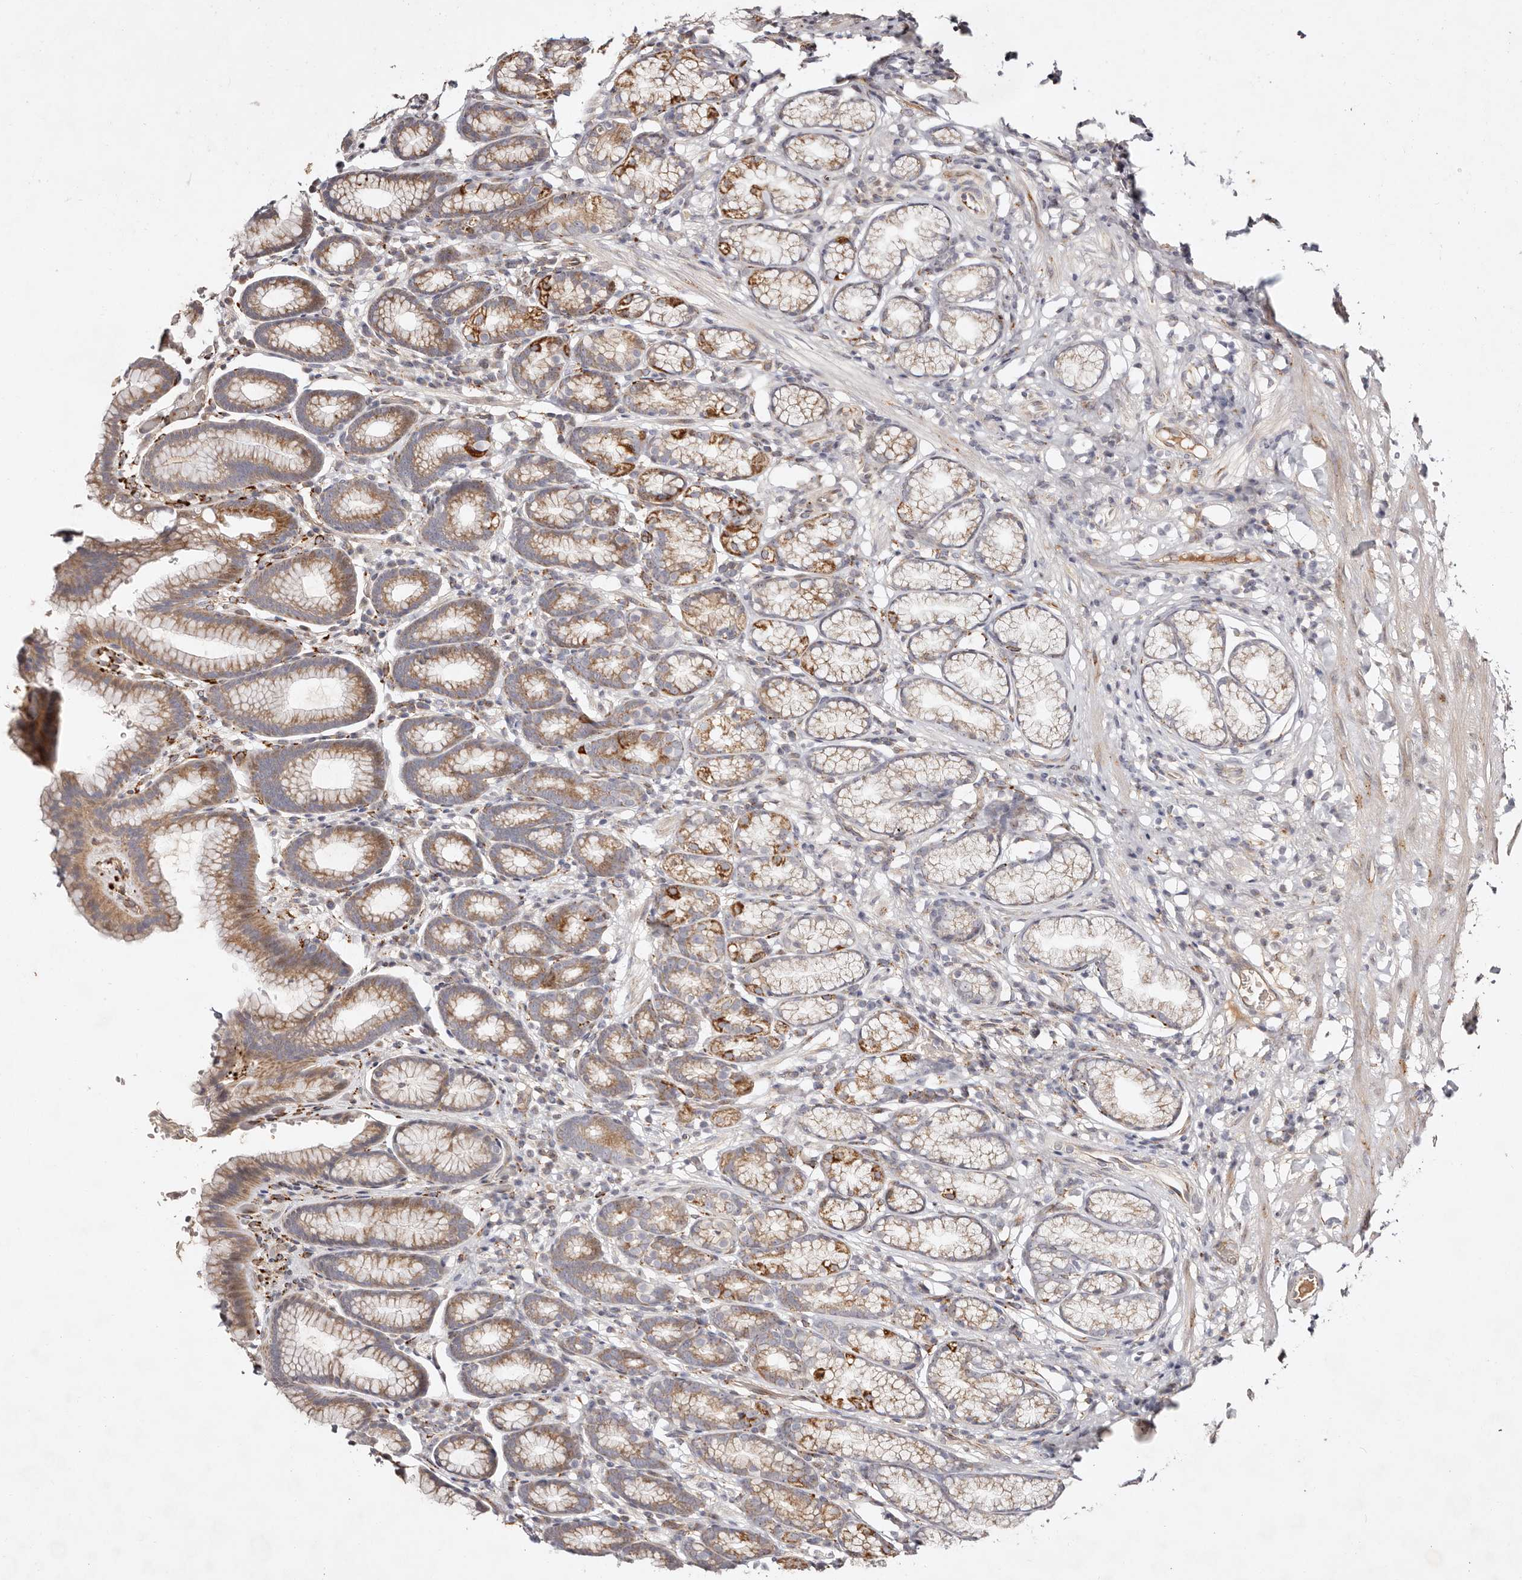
{"staining": {"intensity": "moderate", "quantity": ">75%", "location": "cytoplasmic/membranous"}, "tissue": "stomach", "cell_type": "Glandular cells", "image_type": "normal", "snomed": [{"axis": "morphology", "description": "Normal tissue, NOS"}, {"axis": "topography", "description": "Stomach"}], "caption": "Stomach stained with DAB immunohistochemistry (IHC) reveals medium levels of moderate cytoplasmic/membranous expression in about >75% of glandular cells.", "gene": "SERPINH1", "patient": {"sex": "male", "age": 42}}